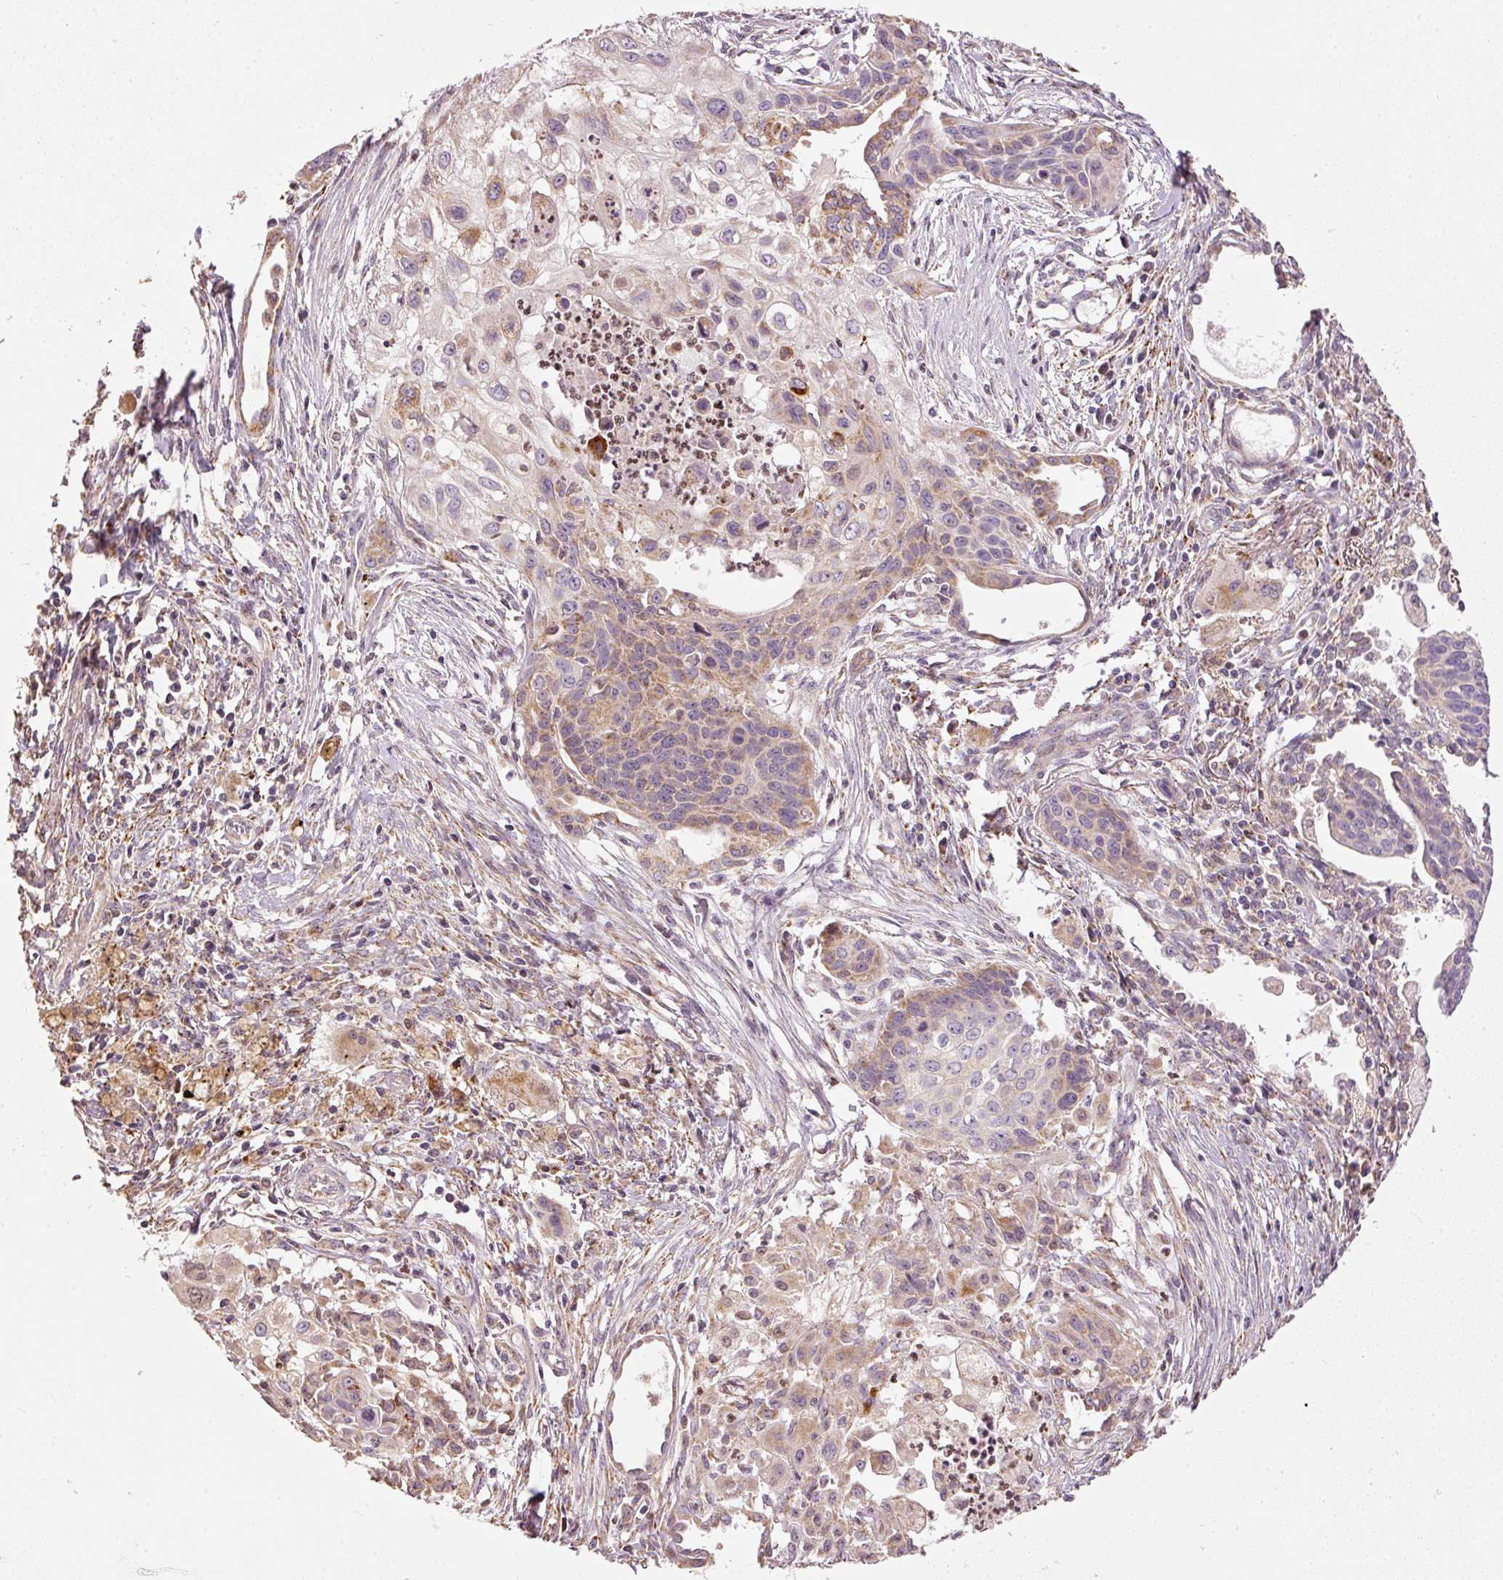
{"staining": {"intensity": "weak", "quantity": "25%-75%", "location": "cytoplasmic/membranous"}, "tissue": "lung cancer", "cell_type": "Tumor cells", "image_type": "cancer", "snomed": [{"axis": "morphology", "description": "Squamous cell carcinoma, NOS"}, {"axis": "topography", "description": "Lung"}], "caption": "Lung squamous cell carcinoma was stained to show a protein in brown. There is low levels of weak cytoplasmic/membranous positivity in approximately 25%-75% of tumor cells.", "gene": "MTHFD1L", "patient": {"sex": "male", "age": 71}}